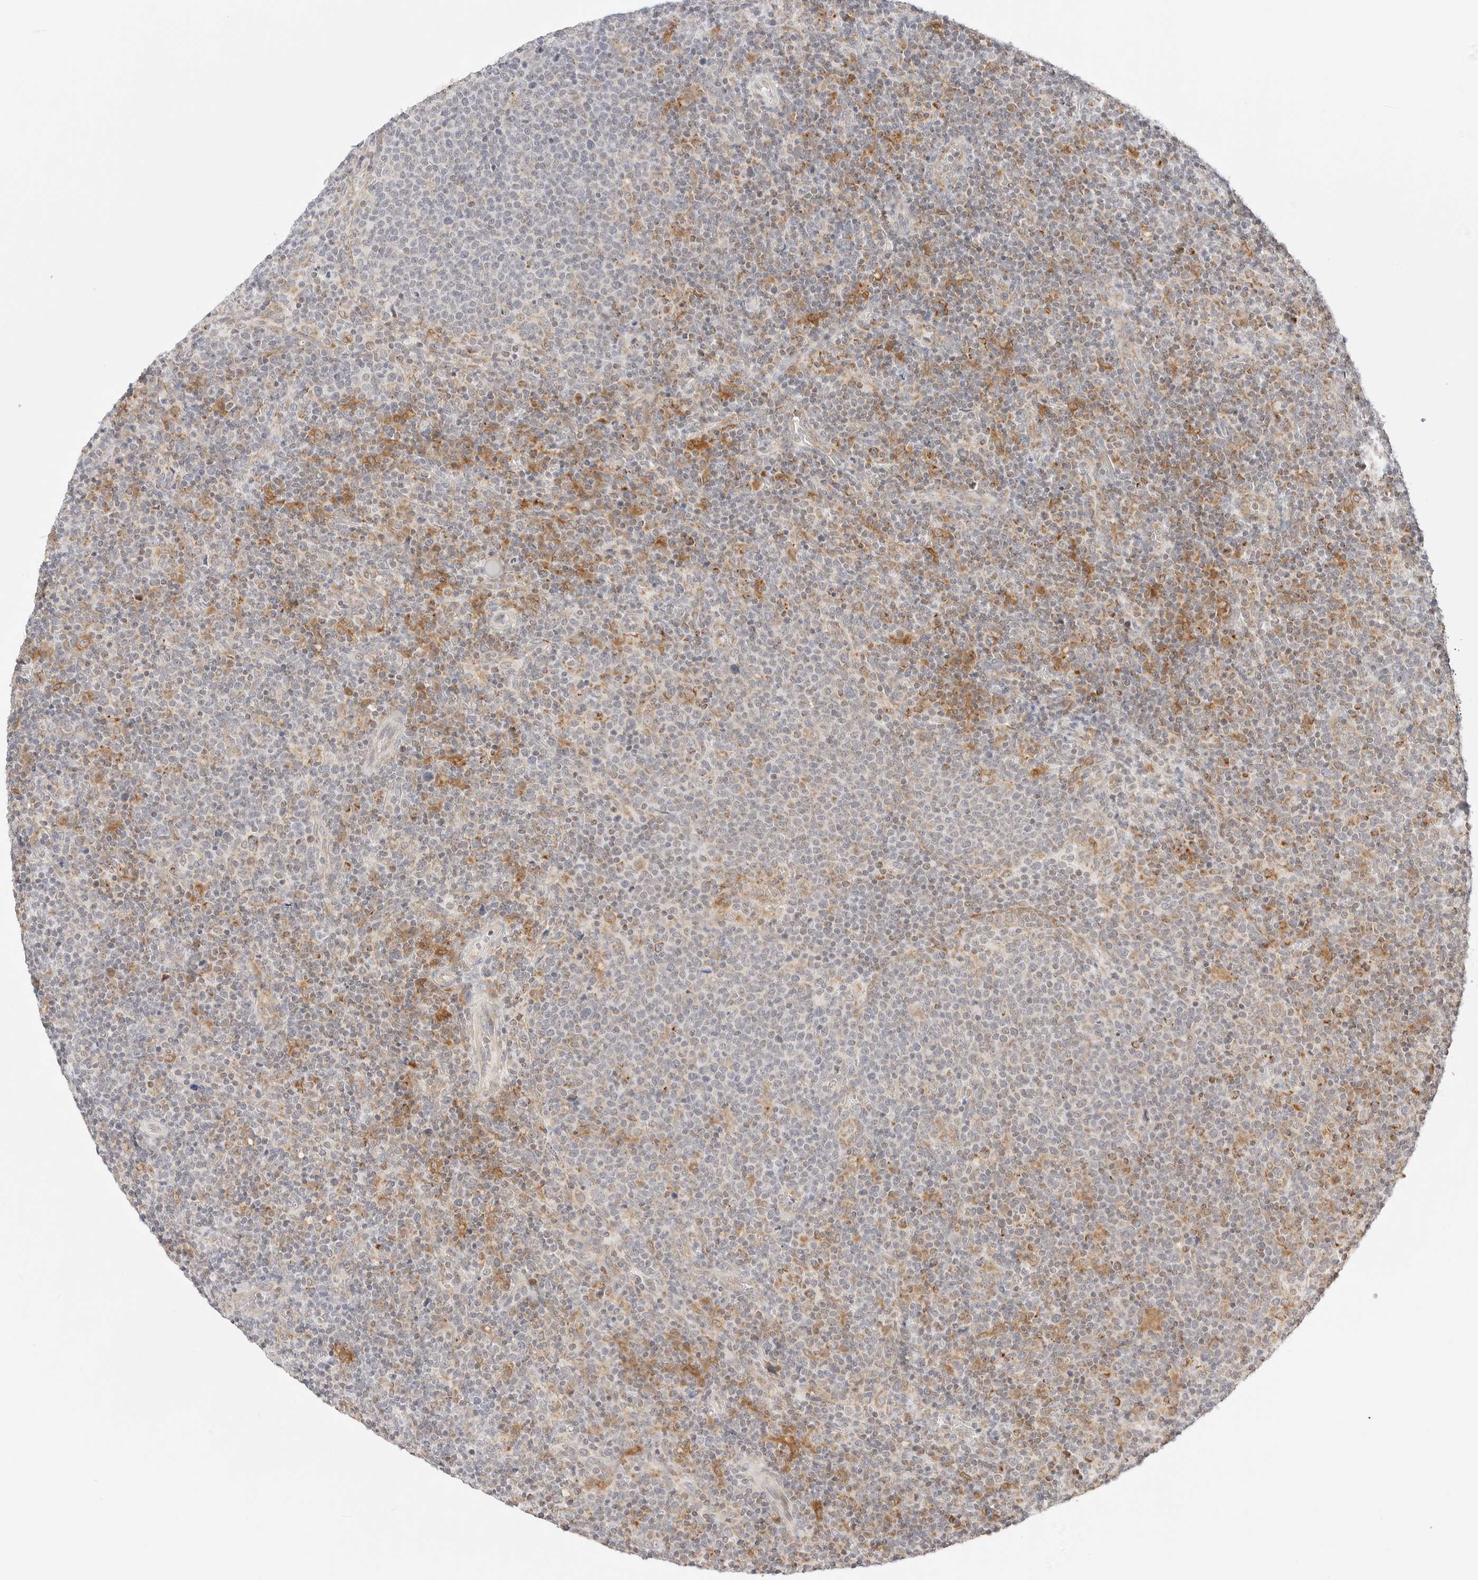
{"staining": {"intensity": "moderate", "quantity": "<25%", "location": "cytoplasmic/membranous"}, "tissue": "lymphoma", "cell_type": "Tumor cells", "image_type": "cancer", "snomed": [{"axis": "morphology", "description": "Malignant lymphoma, non-Hodgkin's type, High grade"}, {"axis": "topography", "description": "Lymph node"}], "caption": "Tumor cells reveal low levels of moderate cytoplasmic/membranous staining in approximately <25% of cells in high-grade malignant lymphoma, non-Hodgkin's type. The protein of interest is stained brown, and the nuclei are stained in blue (DAB (3,3'-diaminobenzidine) IHC with brightfield microscopy, high magnification).", "gene": "ERO1B", "patient": {"sex": "male", "age": 61}}